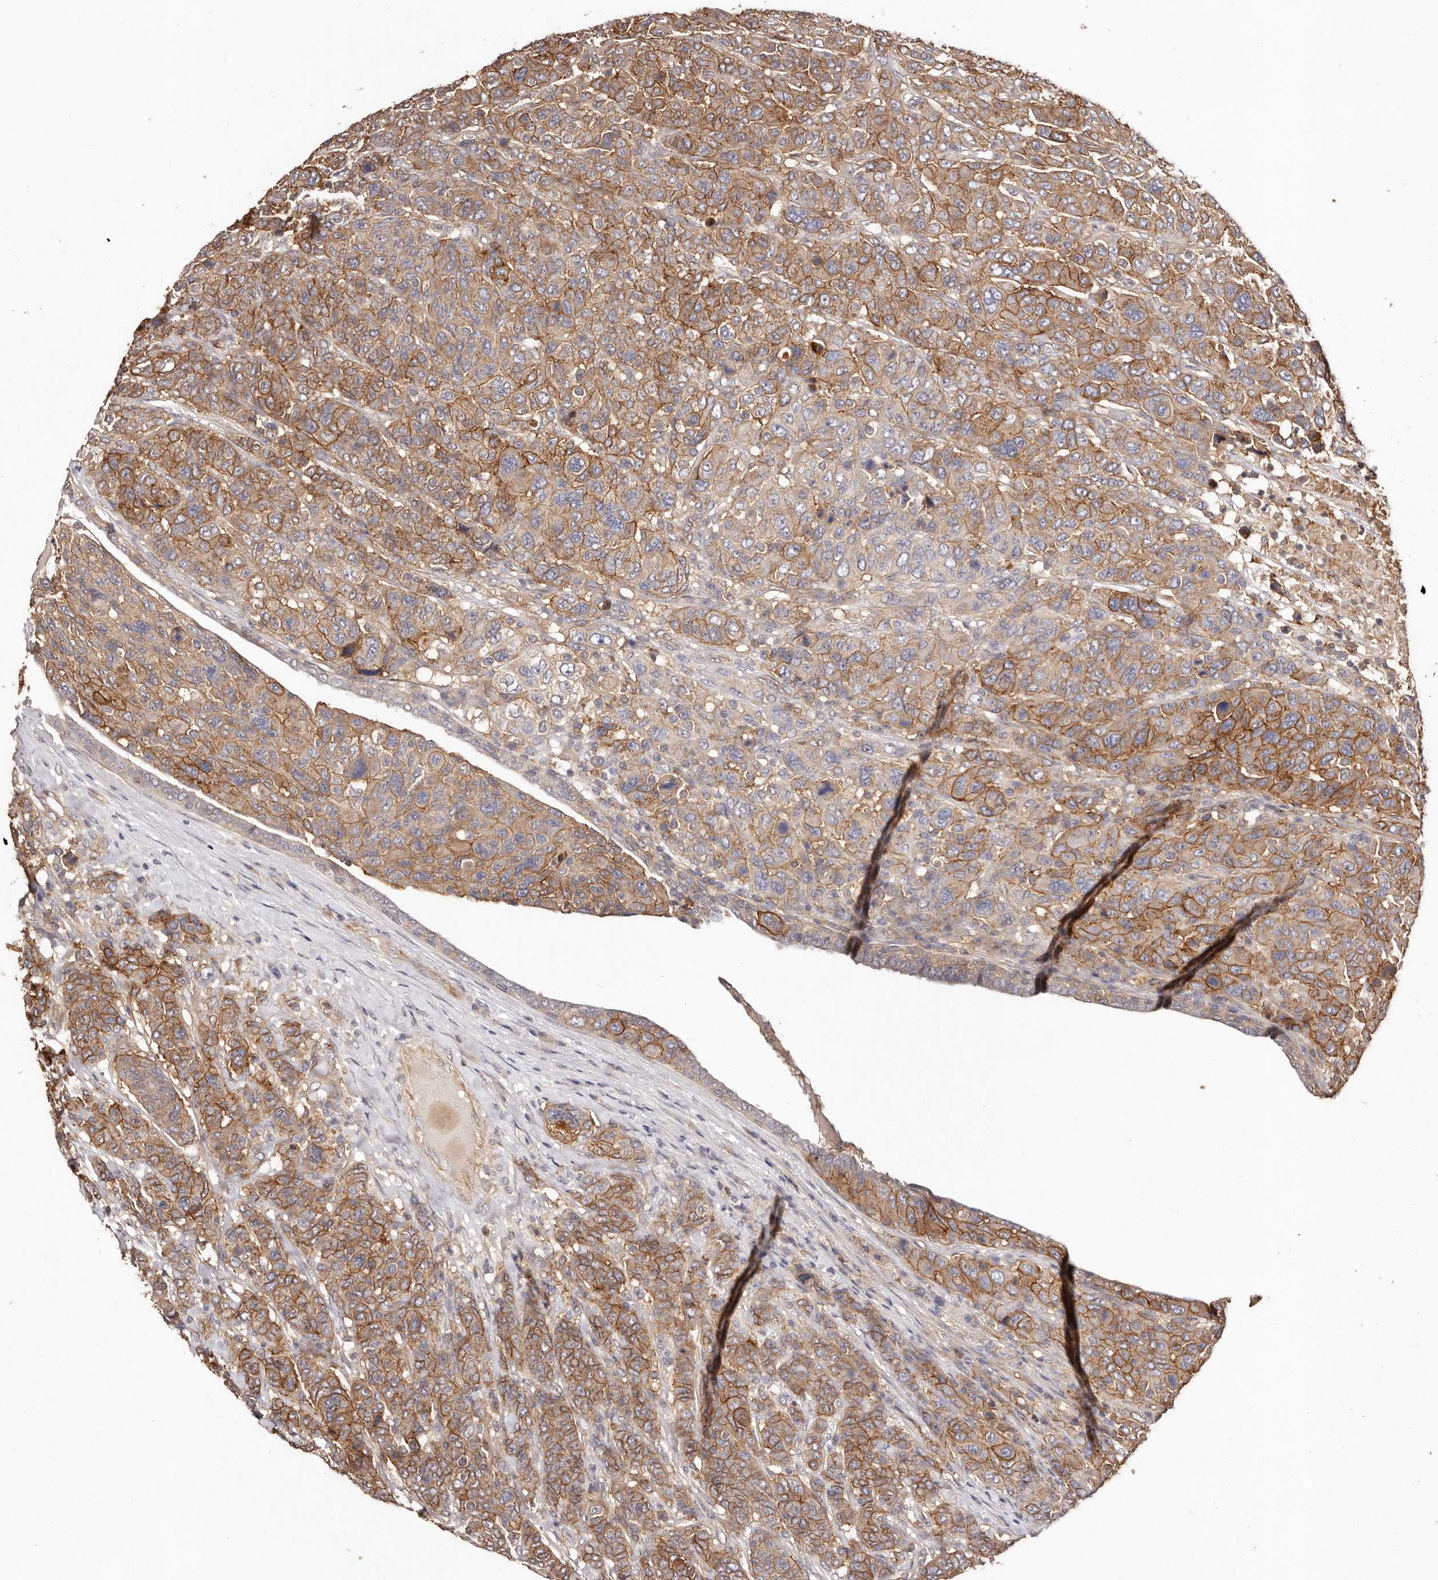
{"staining": {"intensity": "moderate", "quantity": ">75%", "location": "cytoplasmic/membranous"}, "tissue": "breast cancer", "cell_type": "Tumor cells", "image_type": "cancer", "snomed": [{"axis": "morphology", "description": "Duct carcinoma"}, {"axis": "topography", "description": "Breast"}], "caption": "High-magnification brightfield microscopy of breast cancer (infiltrating ductal carcinoma) stained with DAB (brown) and counterstained with hematoxylin (blue). tumor cells exhibit moderate cytoplasmic/membranous positivity is appreciated in approximately>75% of cells.", "gene": "CCL14", "patient": {"sex": "female", "age": 37}}